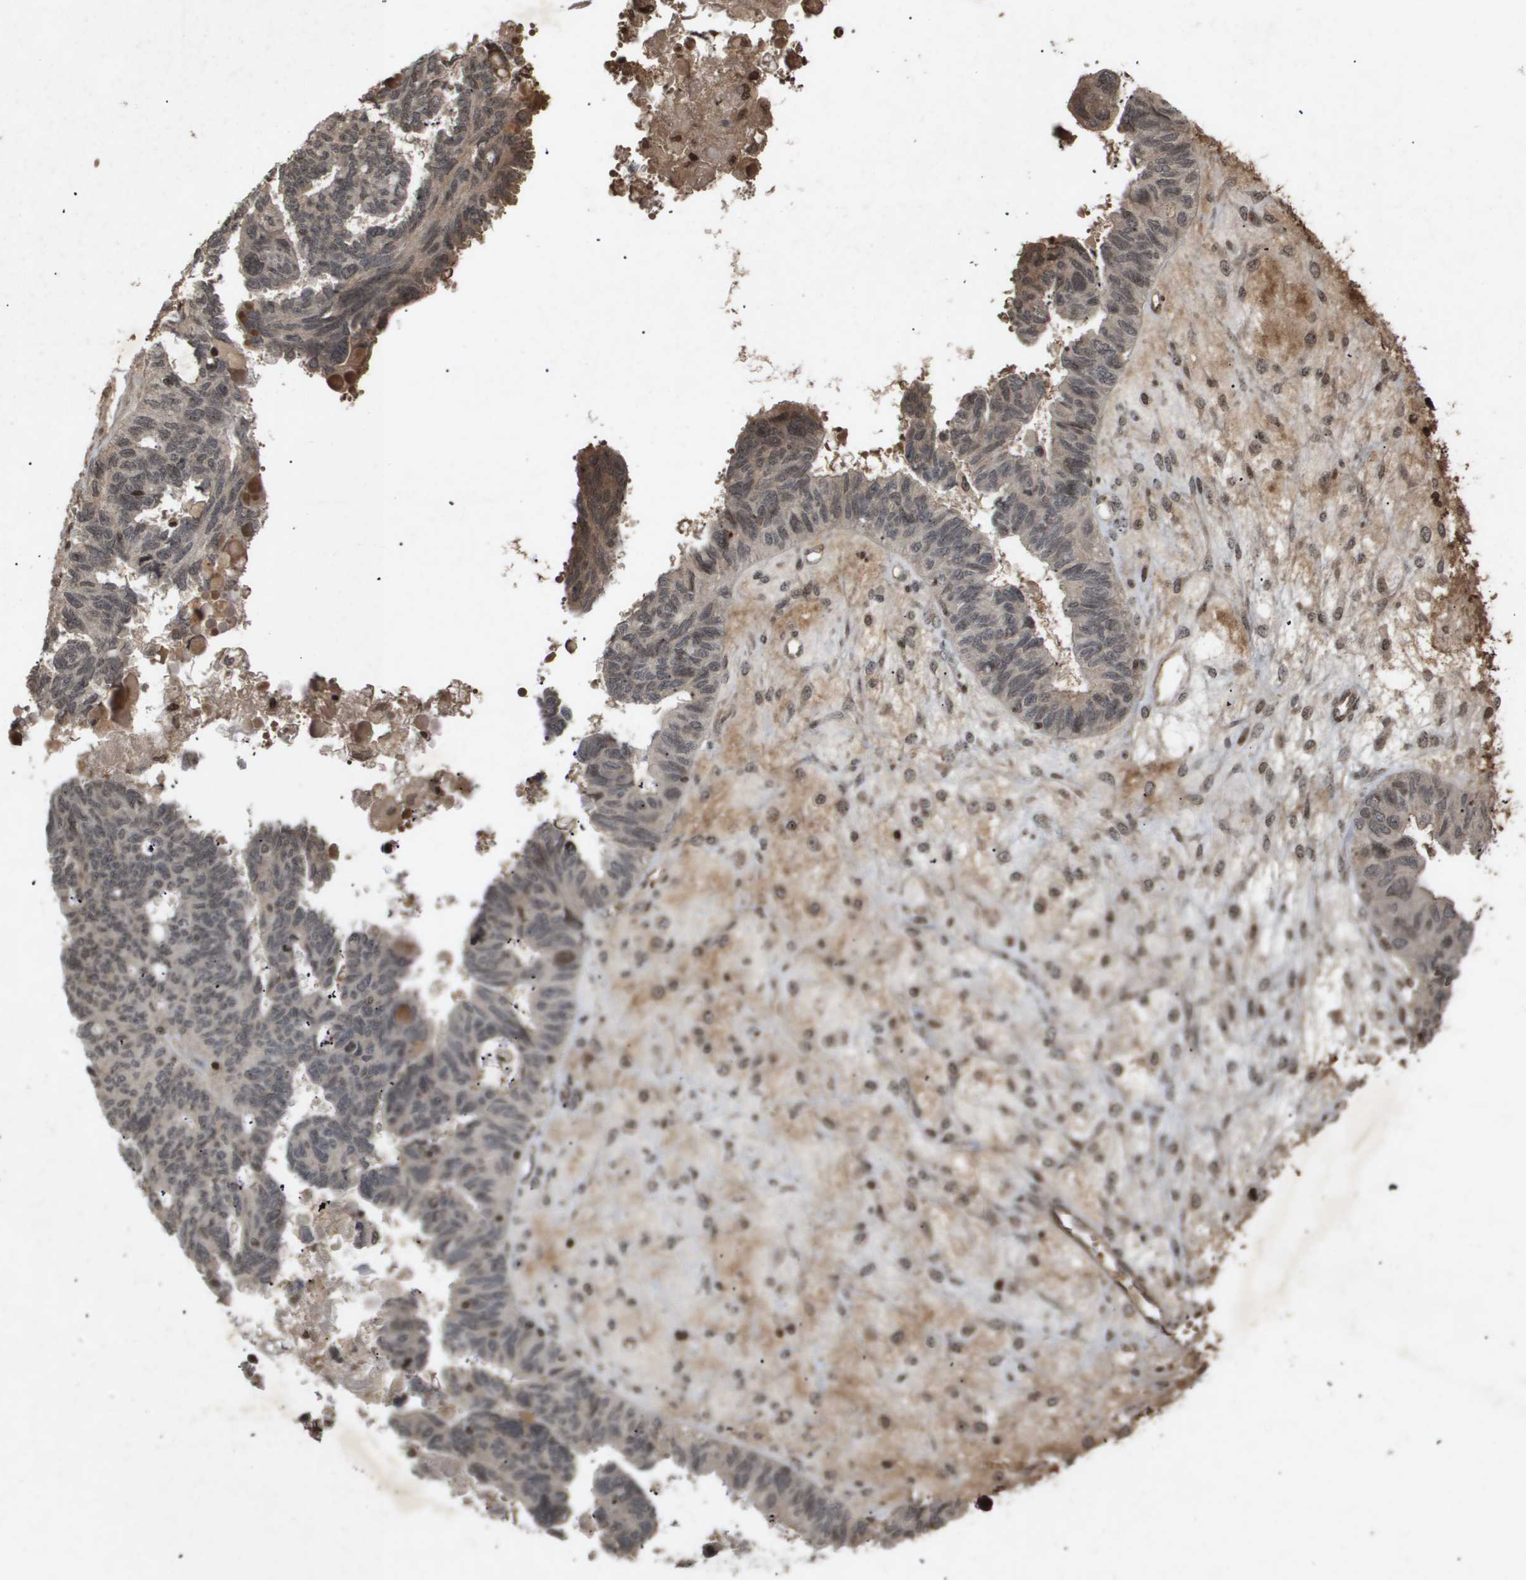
{"staining": {"intensity": "negative", "quantity": "none", "location": "none"}, "tissue": "ovarian cancer", "cell_type": "Tumor cells", "image_type": "cancer", "snomed": [{"axis": "morphology", "description": "Cystadenocarcinoma, serous, NOS"}, {"axis": "topography", "description": "Ovary"}], "caption": "The micrograph exhibits no staining of tumor cells in serous cystadenocarcinoma (ovarian).", "gene": "HSPA6", "patient": {"sex": "female", "age": 79}}